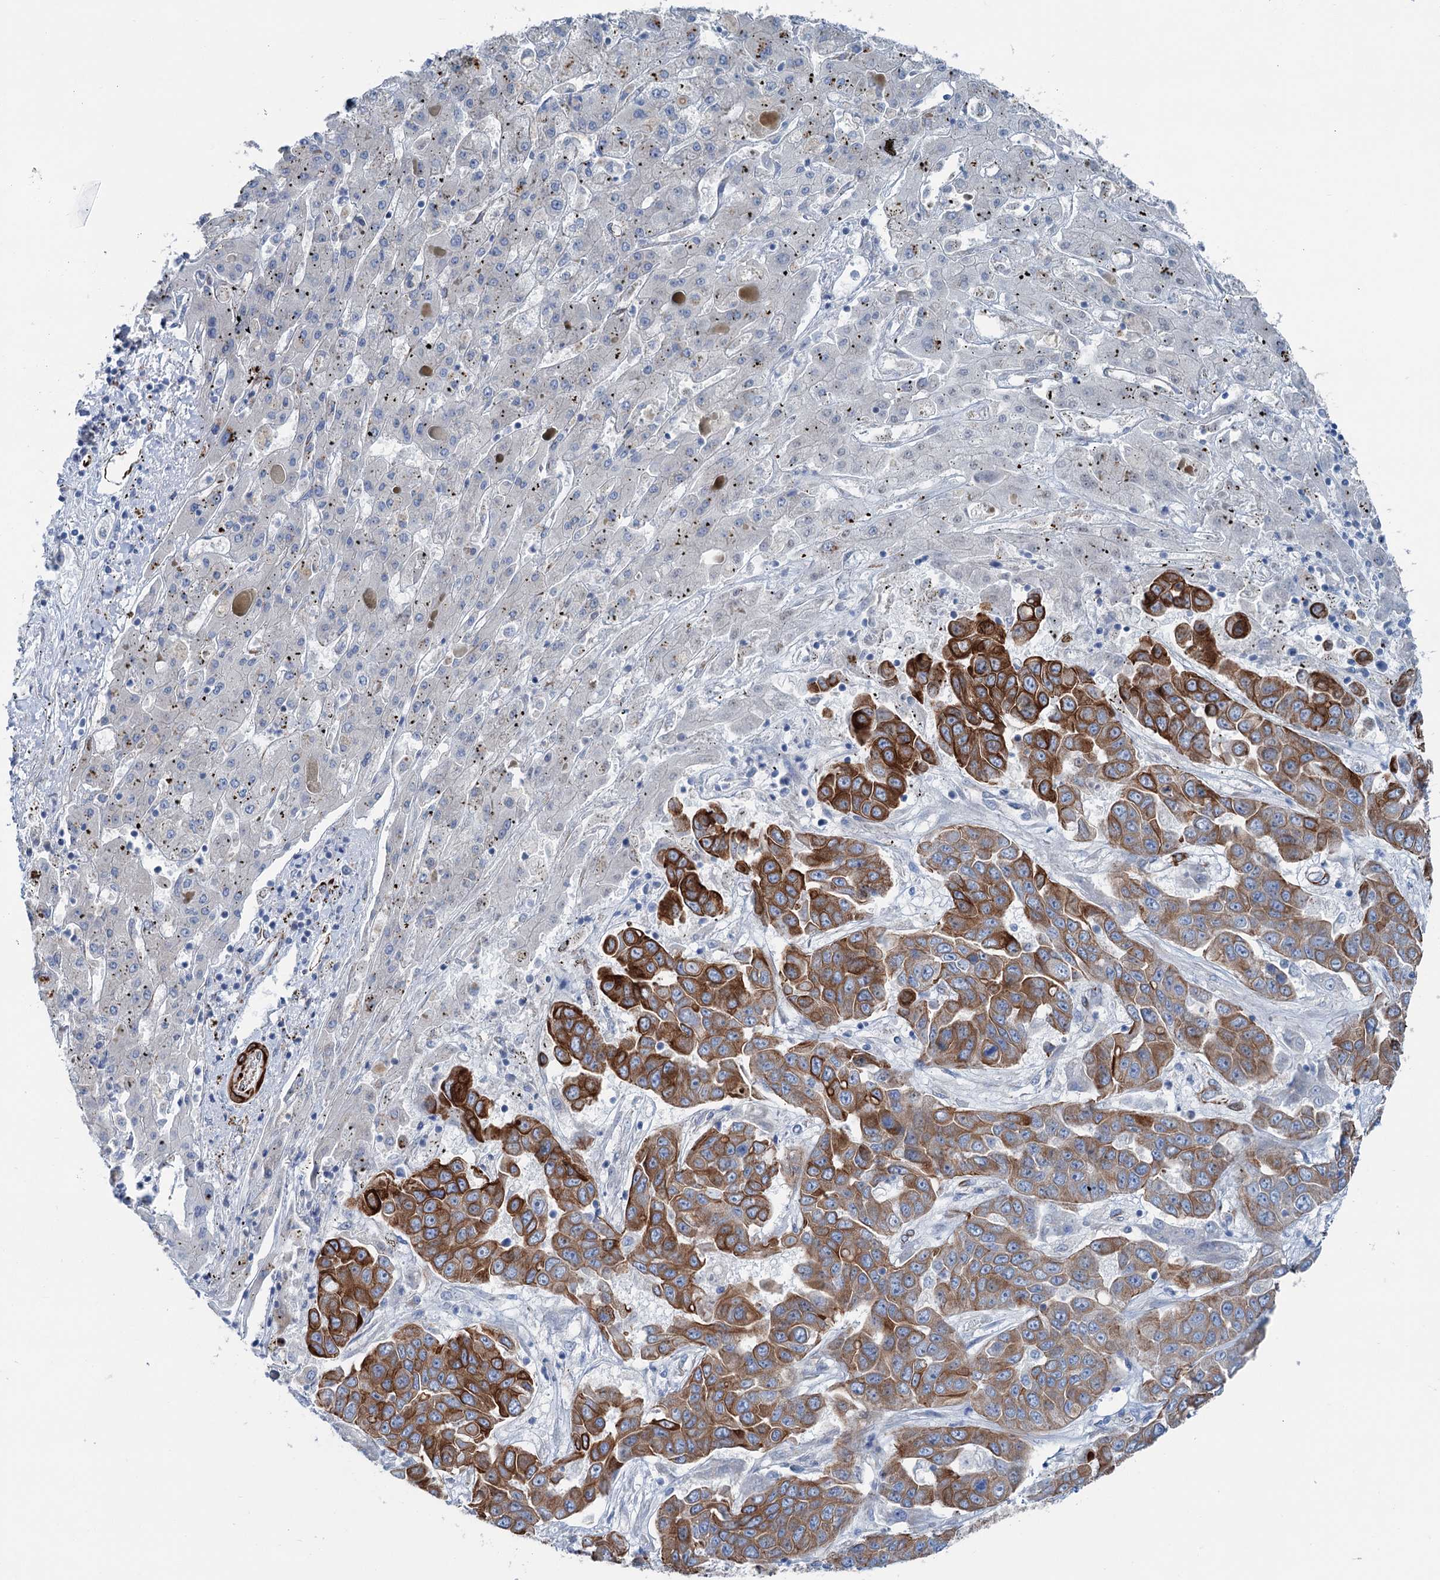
{"staining": {"intensity": "moderate", "quantity": ">75%", "location": "cytoplasmic/membranous"}, "tissue": "liver cancer", "cell_type": "Tumor cells", "image_type": "cancer", "snomed": [{"axis": "morphology", "description": "Cholangiocarcinoma"}, {"axis": "topography", "description": "Liver"}], "caption": "Immunohistochemical staining of human liver cholangiocarcinoma shows medium levels of moderate cytoplasmic/membranous protein positivity in approximately >75% of tumor cells.", "gene": "CALCOCO1", "patient": {"sex": "female", "age": 52}}